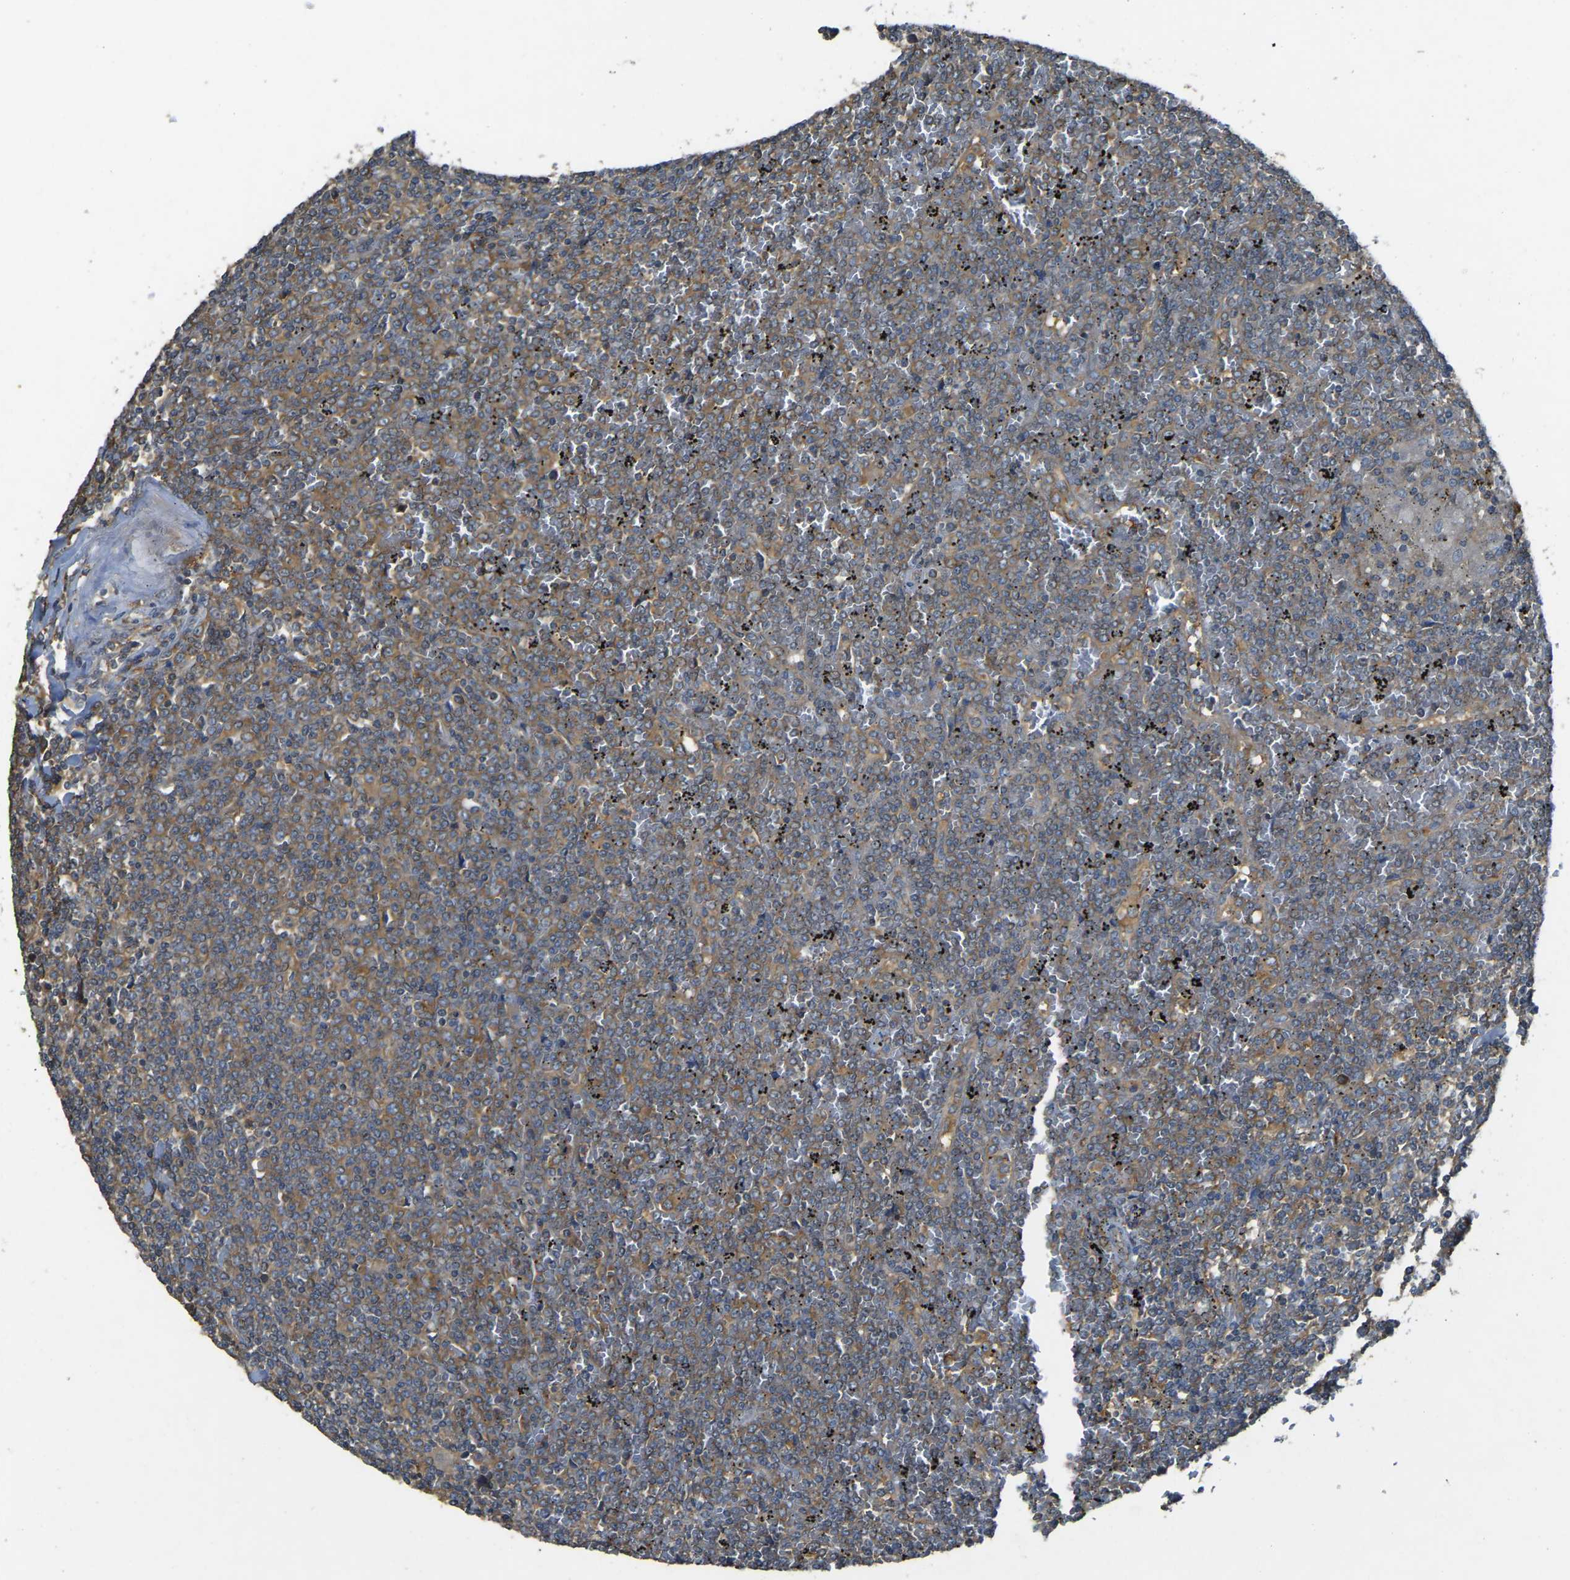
{"staining": {"intensity": "moderate", "quantity": ">75%", "location": "cytoplasmic/membranous"}, "tissue": "lymphoma", "cell_type": "Tumor cells", "image_type": "cancer", "snomed": [{"axis": "morphology", "description": "Malignant lymphoma, non-Hodgkin's type, Low grade"}, {"axis": "topography", "description": "Spleen"}], "caption": "Human lymphoma stained for a protein (brown) reveals moderate cytoplasmic/membranous positive positivity in about >75% of tumor cells.", "gene": "AIMP1", "patient": {"sex": "female", "age": 19}}